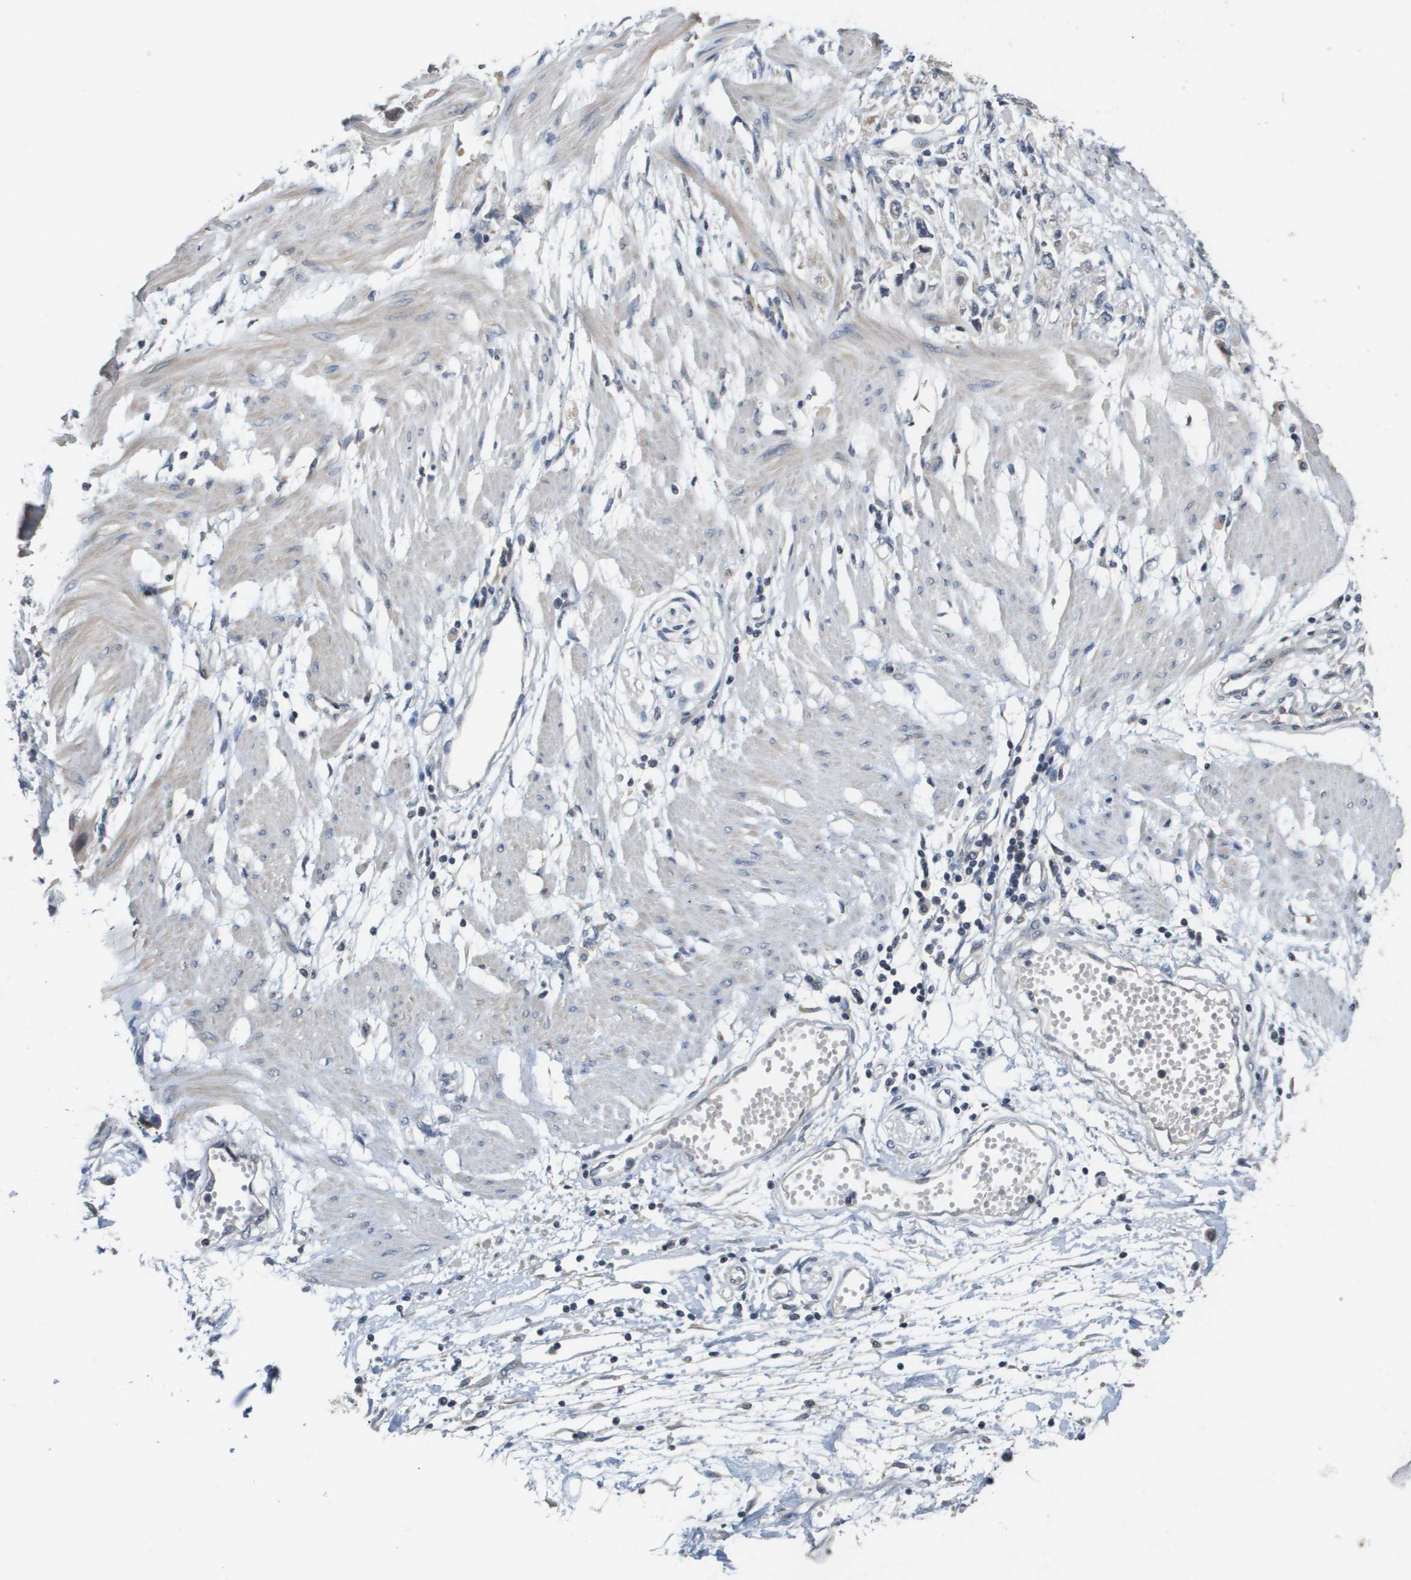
{"staining": {"intensity": "weak", "quantity": "<25%", "location": "cytoplasmic/membranous"}, "tissue": "stomach cancer", "cell_type": "Tumor cells", "image_type": "cancer", "snomed": [{"axis": "morphology", "description": "Adenocarcinoma, NOS"}, {"axis": "topography", "description": "Stomach"}], "caption": "Protein analysis of stomach adenocarcinoma demonstrates no significant expression in tumor cells.", "gene": "CAPN11", "patient": {"sex": "female", "age": 59}}